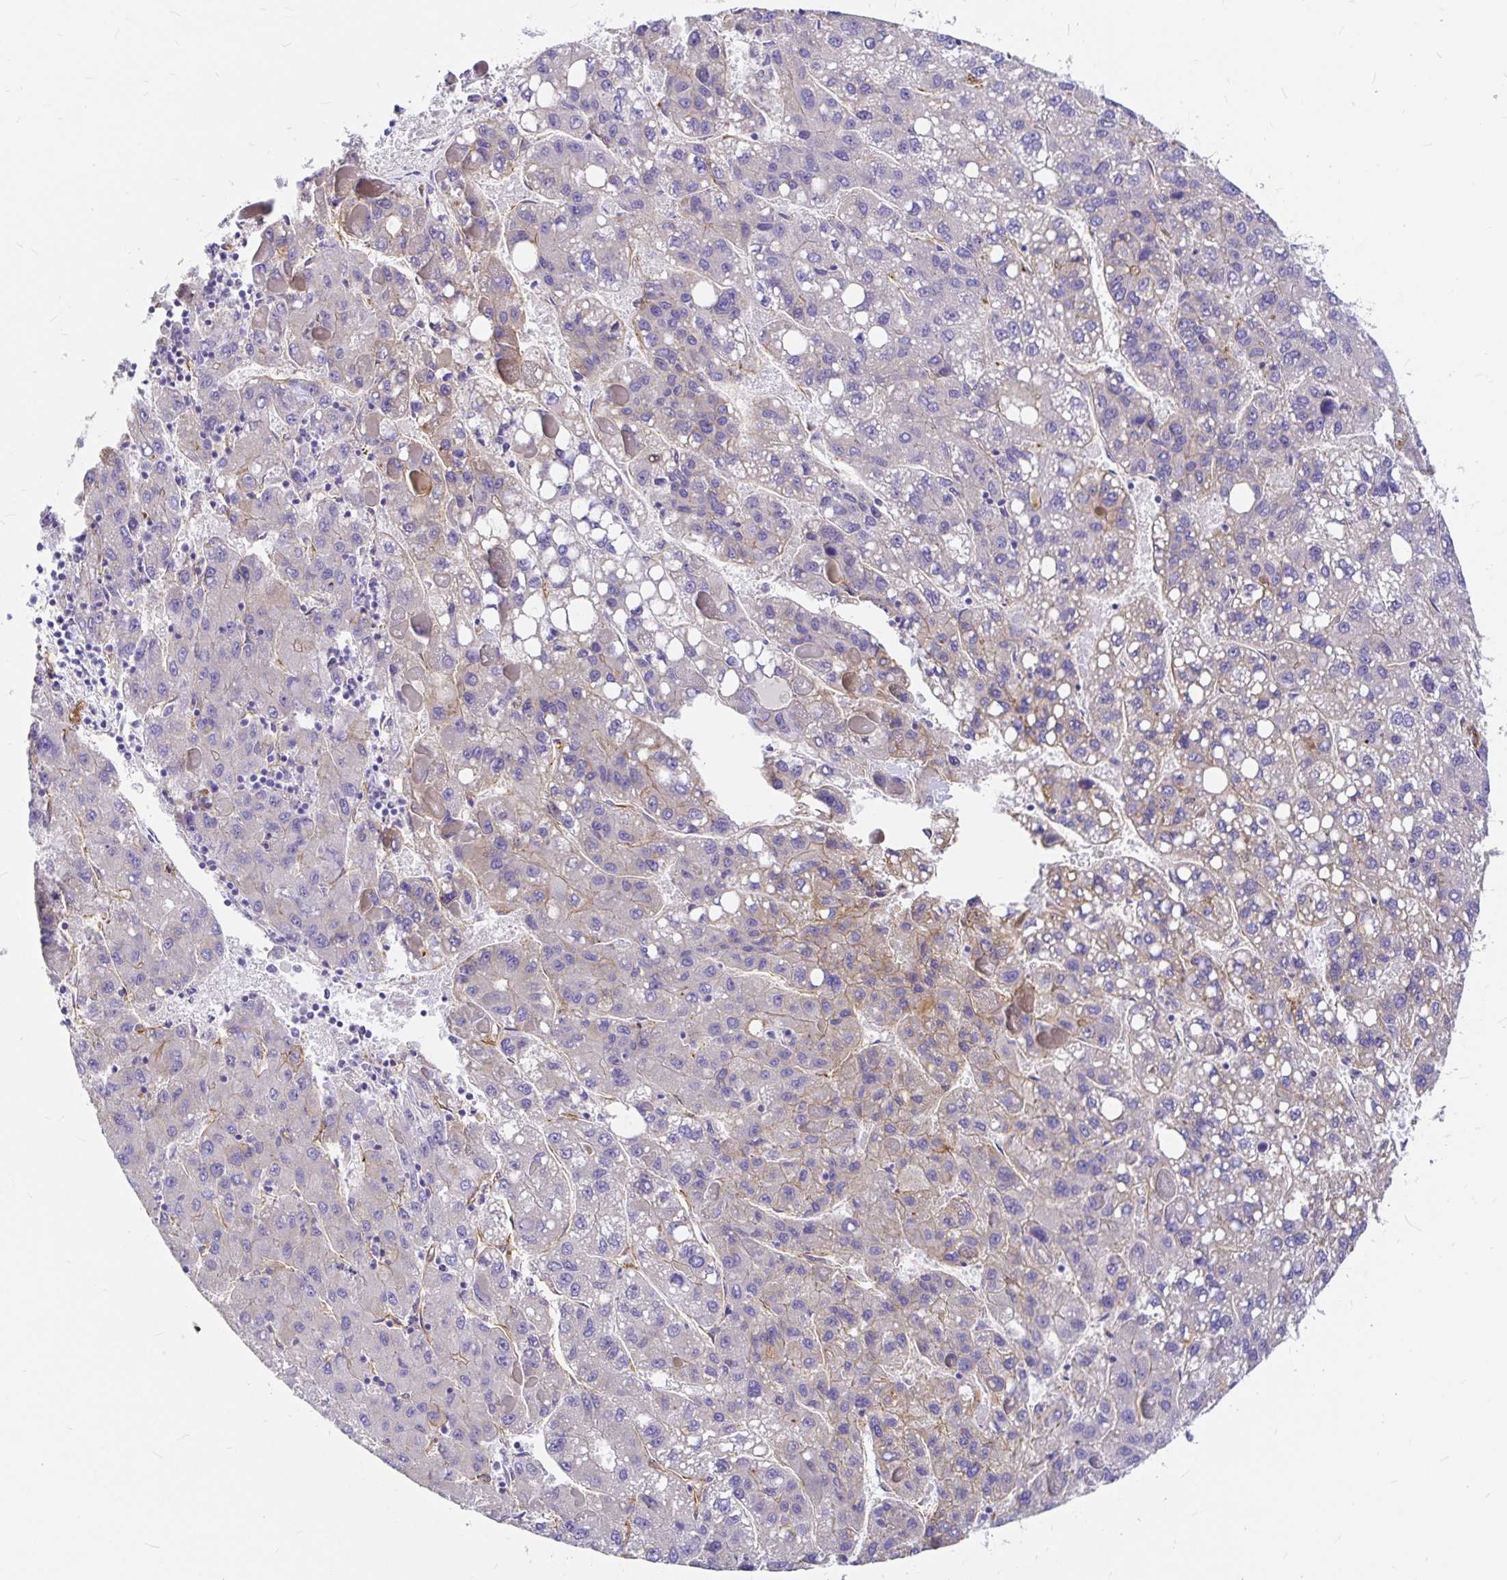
{"staining": {"intensity": "negative", "quantity": "none", "location": "none"}, "tissue": "liver cancer", "cell_type": "Tumor cells", "image_type": "cancer", "snomed": [{"axis": "morphology", "description": "Carcinoma, Hepatocellular, NOS"}, {"axis": "topography", "description": "Liver"}], "caption": "A high-resolution image shows IHC staining of hepatocellular carcinoma (liver), which displays no significant positivity in tumor cells. Brightfield microscopy of immunohistochemistry stained with DAB (3,3'-diaminobenzidine) (brown) and hematoxylin (blue), captured at high magnification.", "gene": "MYO1B", "patient": {"sex": "female", "age": 82}}